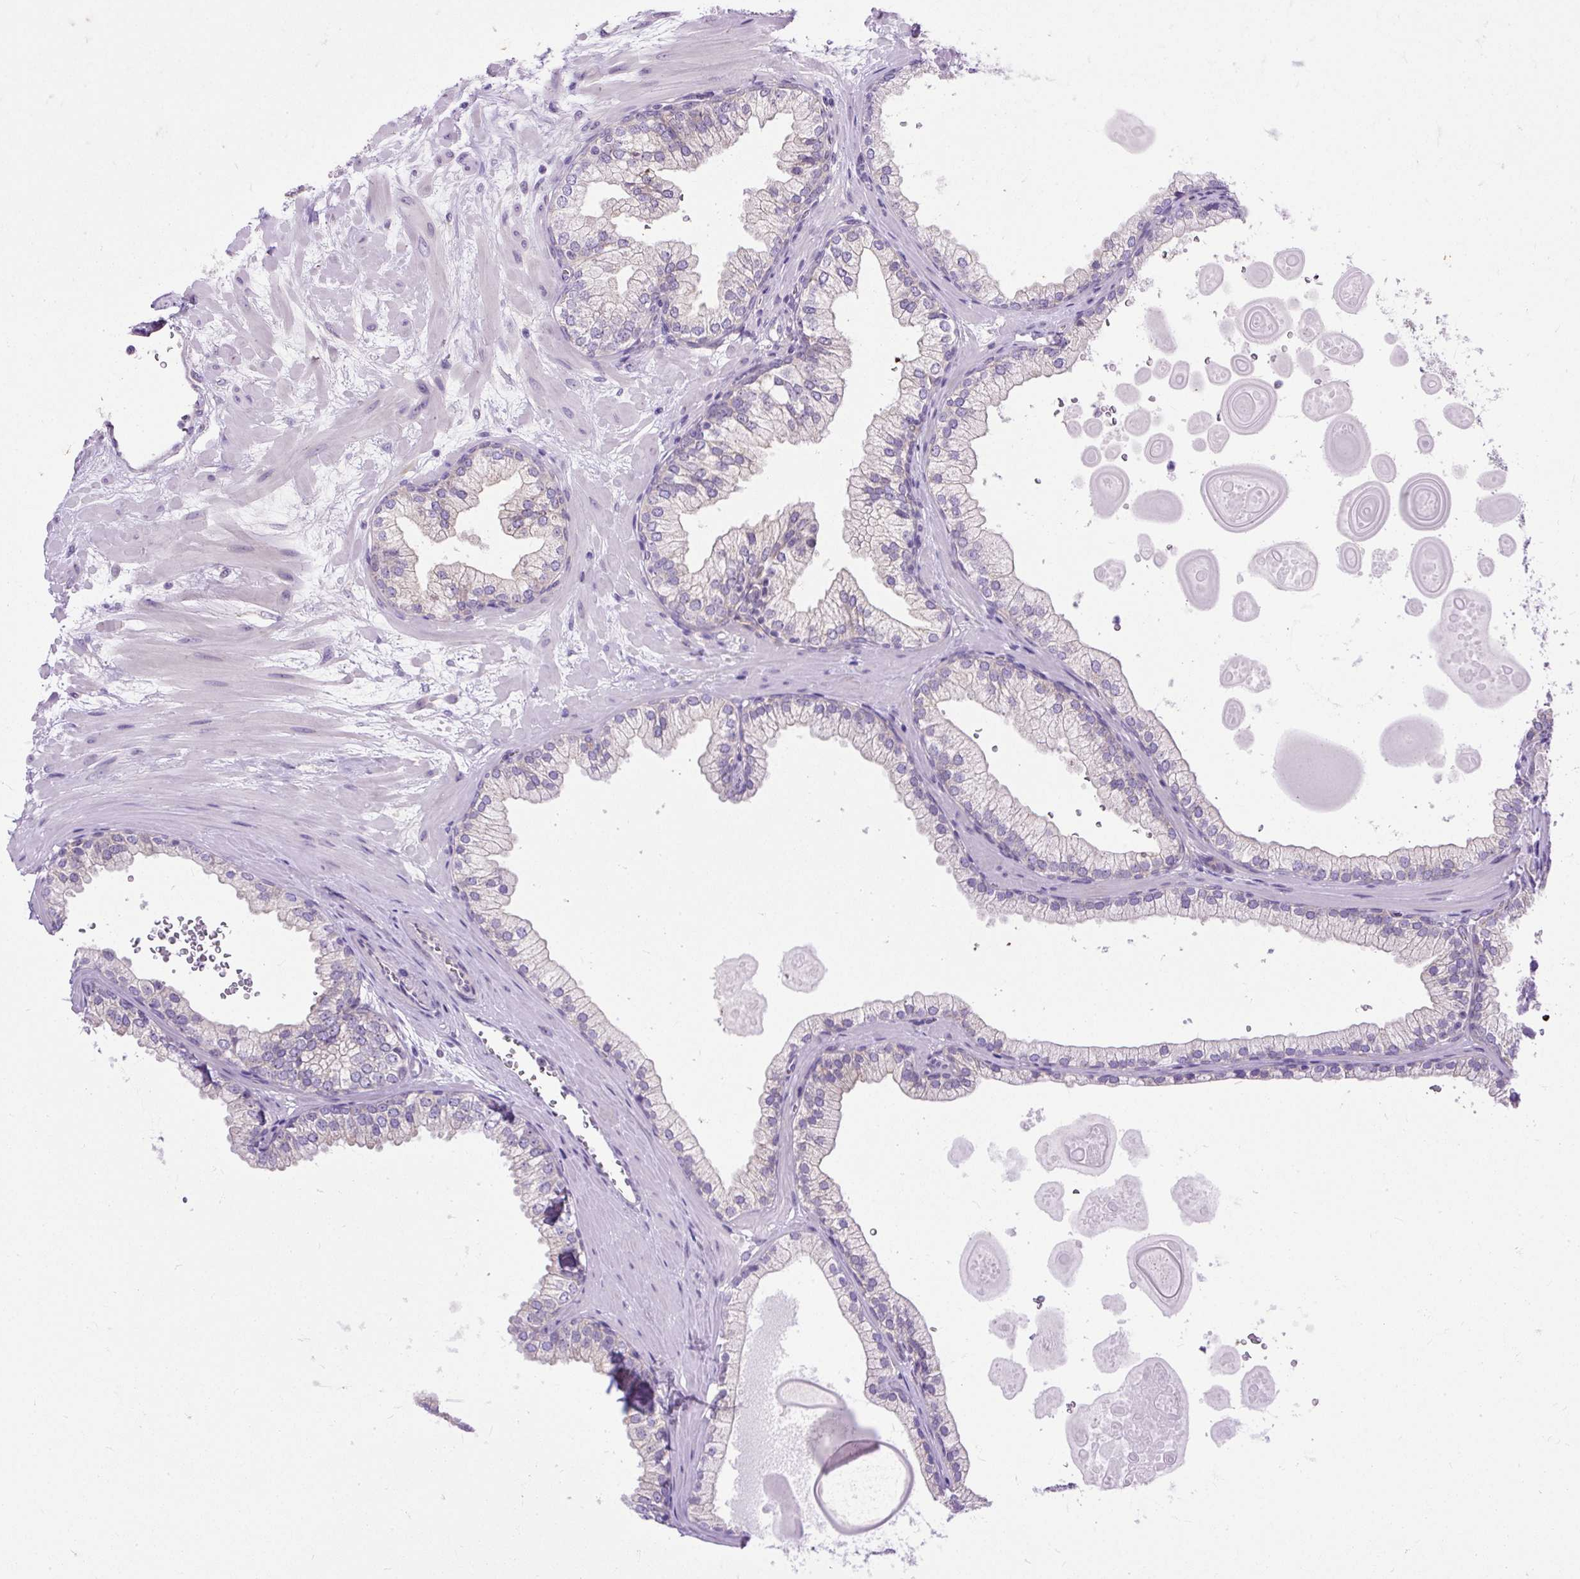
{"staining": {"intensity": "weak", "quantity": "25%-75%", "location": "cytoplasmic/membranous"}, "tissue": "prostate", "cell_type": "Glandular cells", "image_type": "normal", "snomed": [{"axis": "morphology", "description": "Normal tissue, NOS"}, {"axis": "topography", "description": "Prostate"}, {"axis": "topography", "description": "Peripheral nerve tissue"}], "caption": "DAB immunohistochemical staining of unremarkable human prostate demonstrates weak cytoplasmic/membranous protein expression in approximately 25%-75% of glandular cells. (Brightfield microscopy of DAB IHC at high magnification).", "gene": "AMFR", "patient": {"sex": "male", "age": 61}}